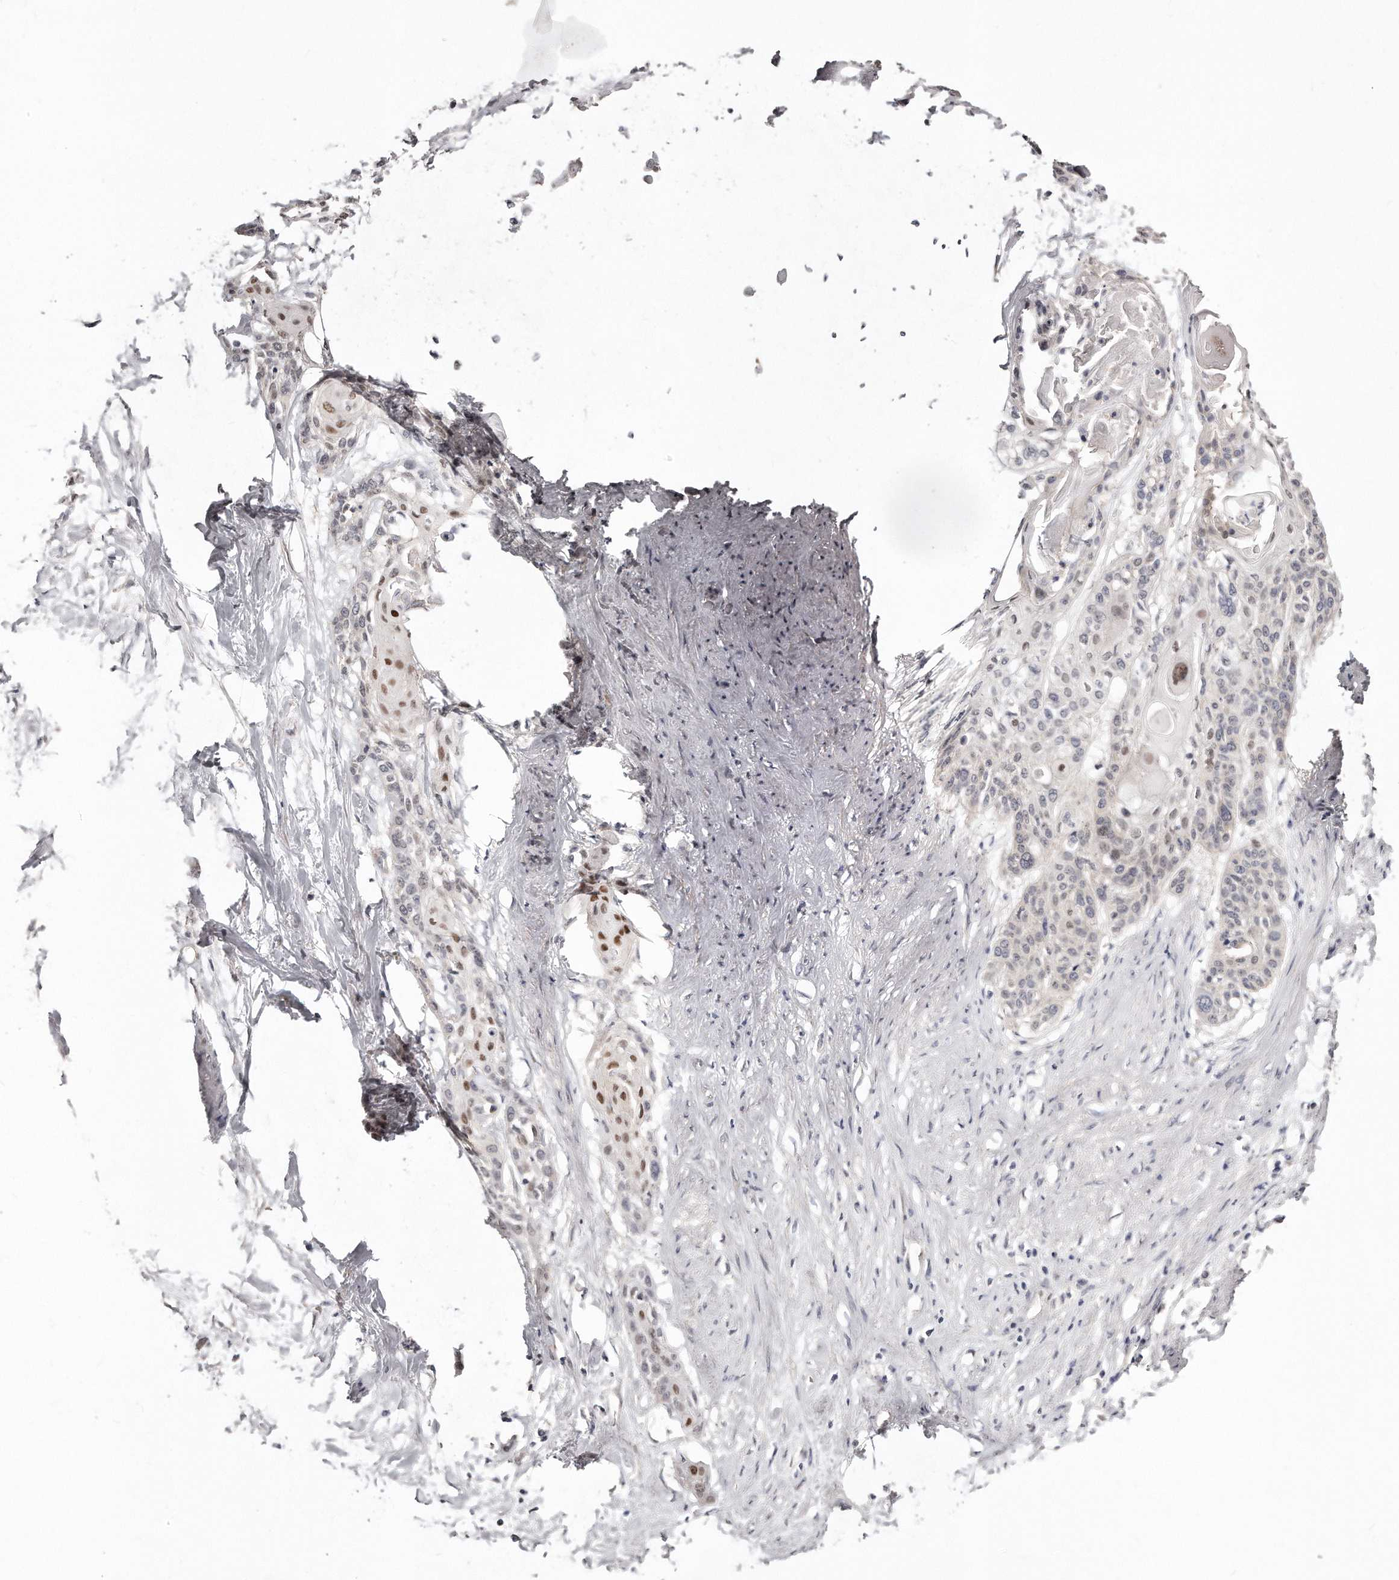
{"staining": {"intensity": "moderate", "quantity": "25%-75%", "location": "nuclear"}, "tissue": "cervical cancer", "cell_type": "Tumor cells", "image_type": "cancer", "snomed": [{"axis": "morphology", "description": "Squamous cell carcinoma, NOS"}, {"axis": "topography", "description": "Cervix"}], "caption": "The immunohistochemical stain labels moderate nuclear expression in tumor cells of cervical squamous cell carcinoma tissue.", "gene": "CASZ1", "patient": {"sex": "female", "age": 57}}